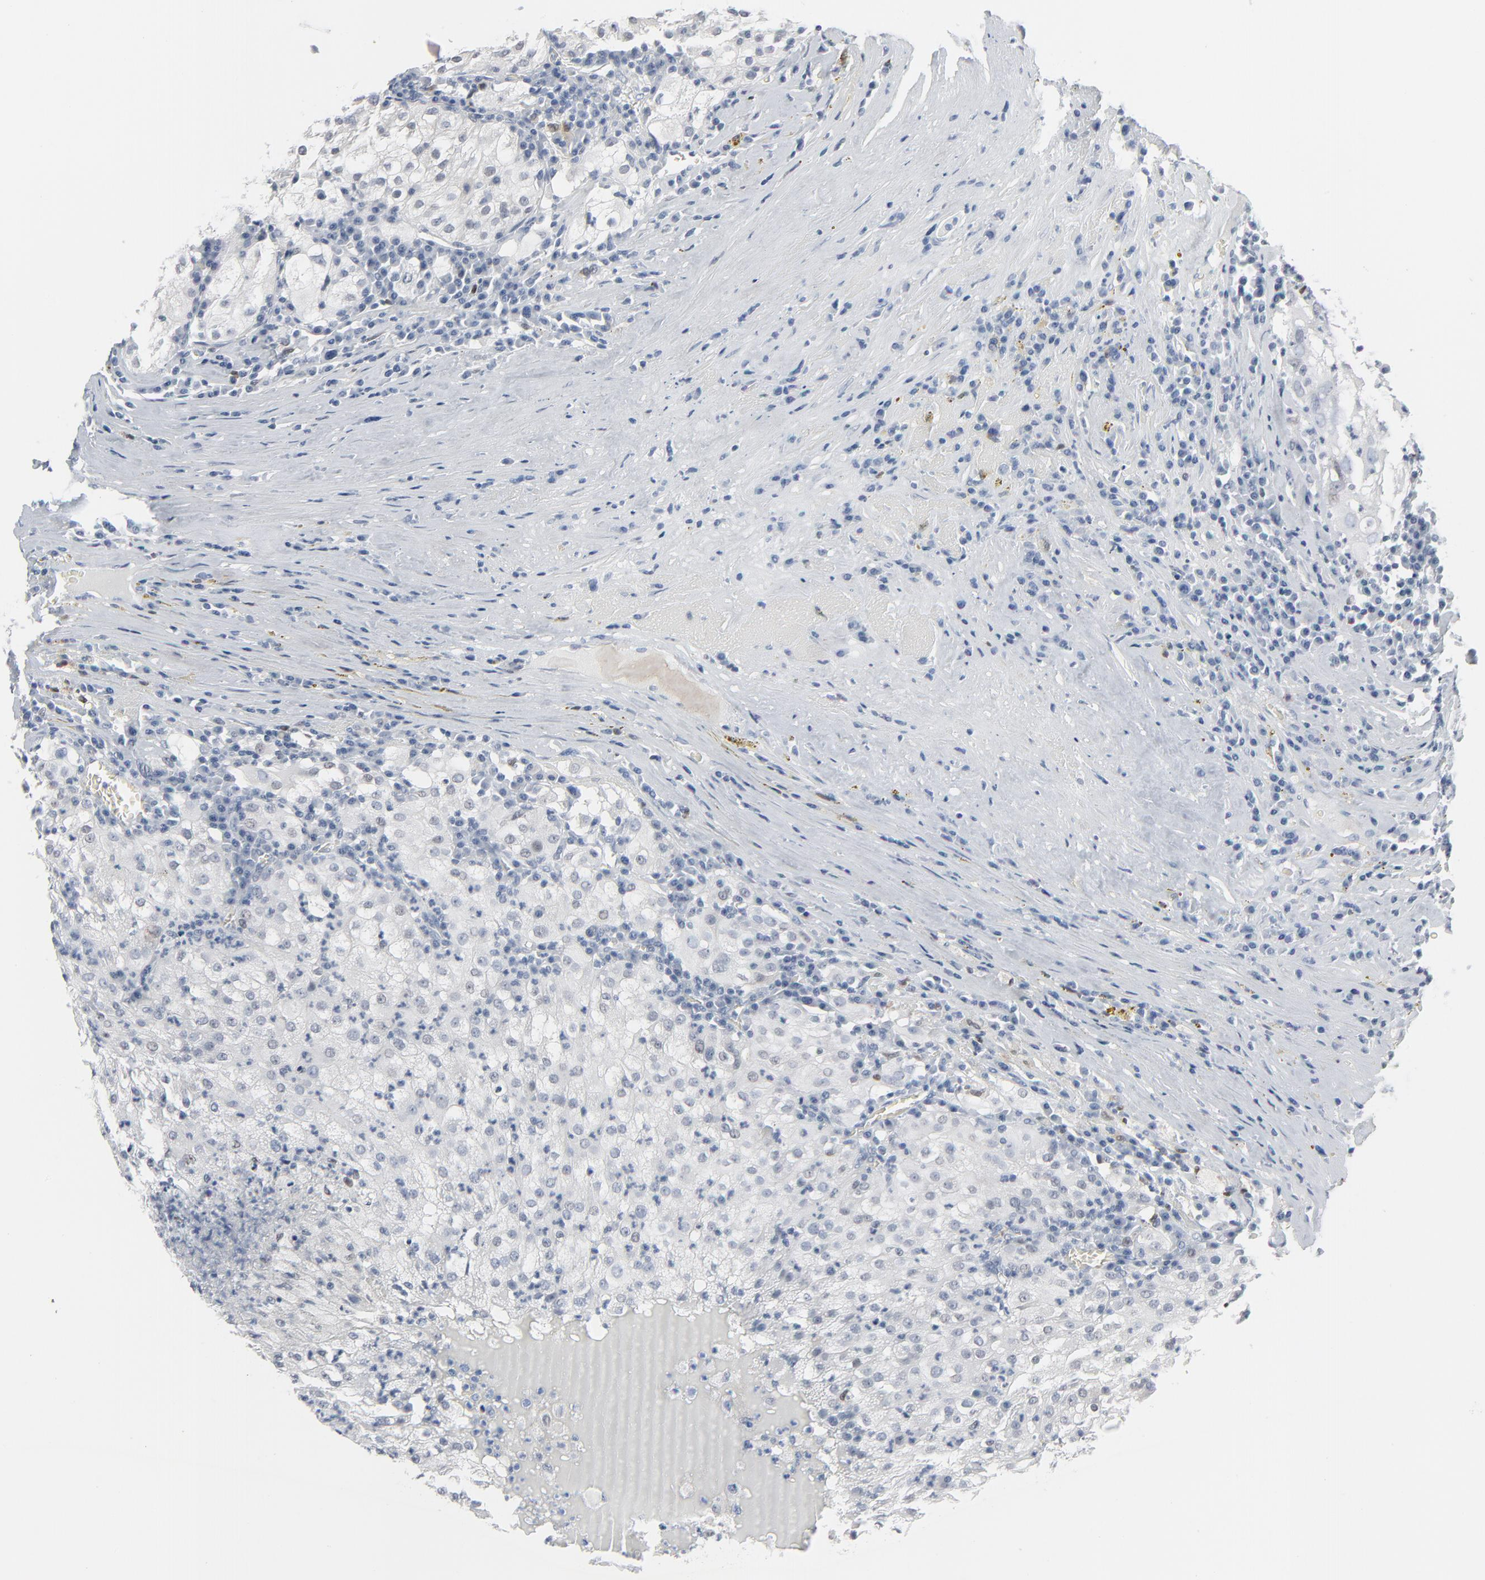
{"staining": {"intensity": "negative", "quantity": "none", "location": "none"}, "tissue": "renal cancer", "cell_type": "Tumor cells", "image_type": "cancer", "snomed": [{"axis": "morphology", "description": "Adenocarcinoma, NOS"}, {"axis": "topography", "description": "Kidney"}], "caption": "Tumor cells show no significant protein staining in renal cancer (adenocarcinoma). (DAB immunohistochemistry (IHC), high magnification).", "gene": "MITF", "patient": {"sex": "female", "age": 56}}